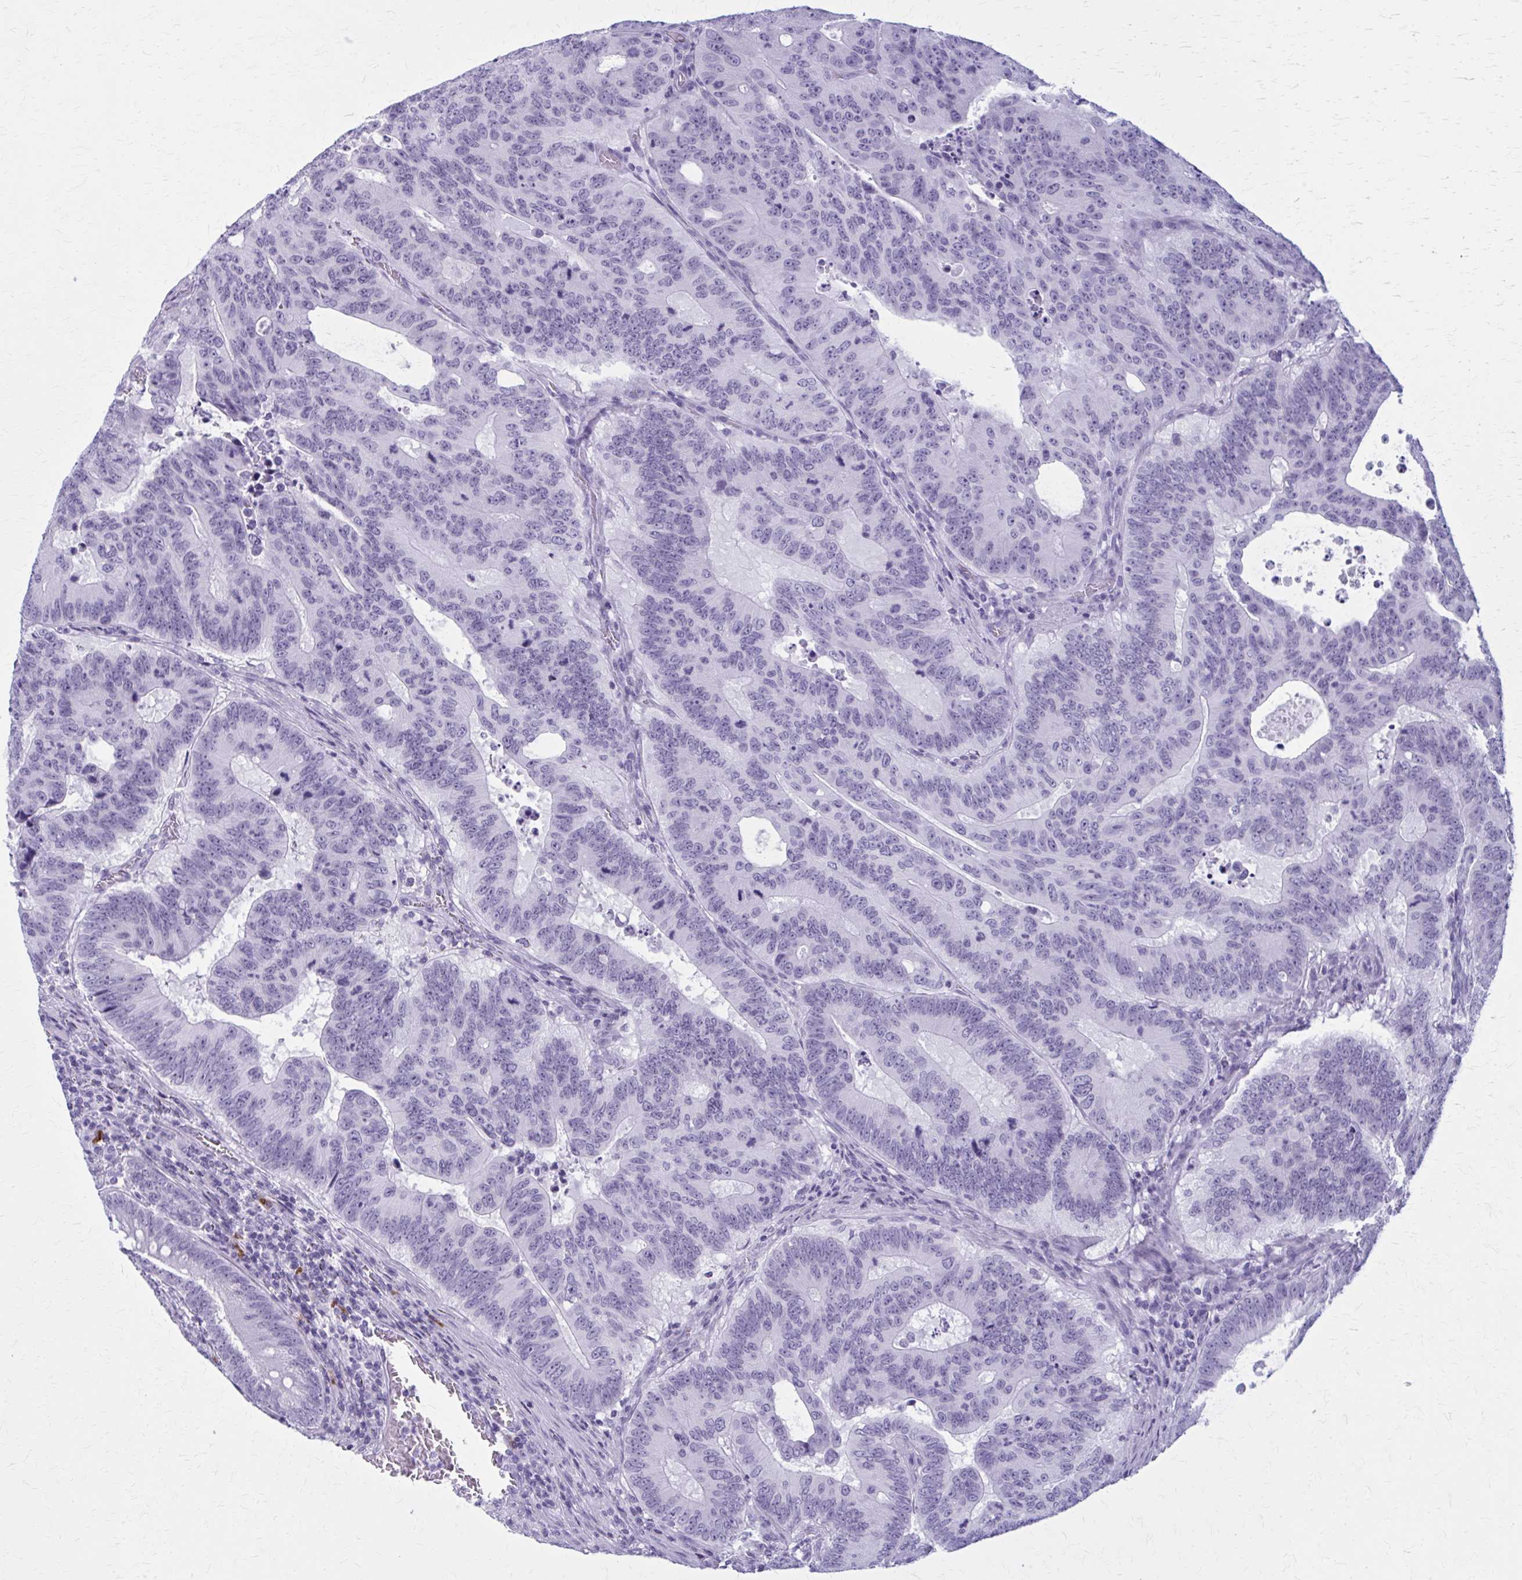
{"staining": {"intensity": "negative", "quantity": "none", "location": "none"}, "tissue": "colorectal cancer", "cell_type": "Tumor cells", "image_type": "cancer", "snomed": [{"axis": "morphology", "description": "Adenocarcinoma, NOS"}, {"axis": "topography", "description": "Colon"}], "caption": "Adenocarcinoma (colorectal) was stained to show a protein in brown. There is no significant staining in tumor cells.", "gene": "ZDHHC7", "patient": {"sex": "male", "age": 62}}